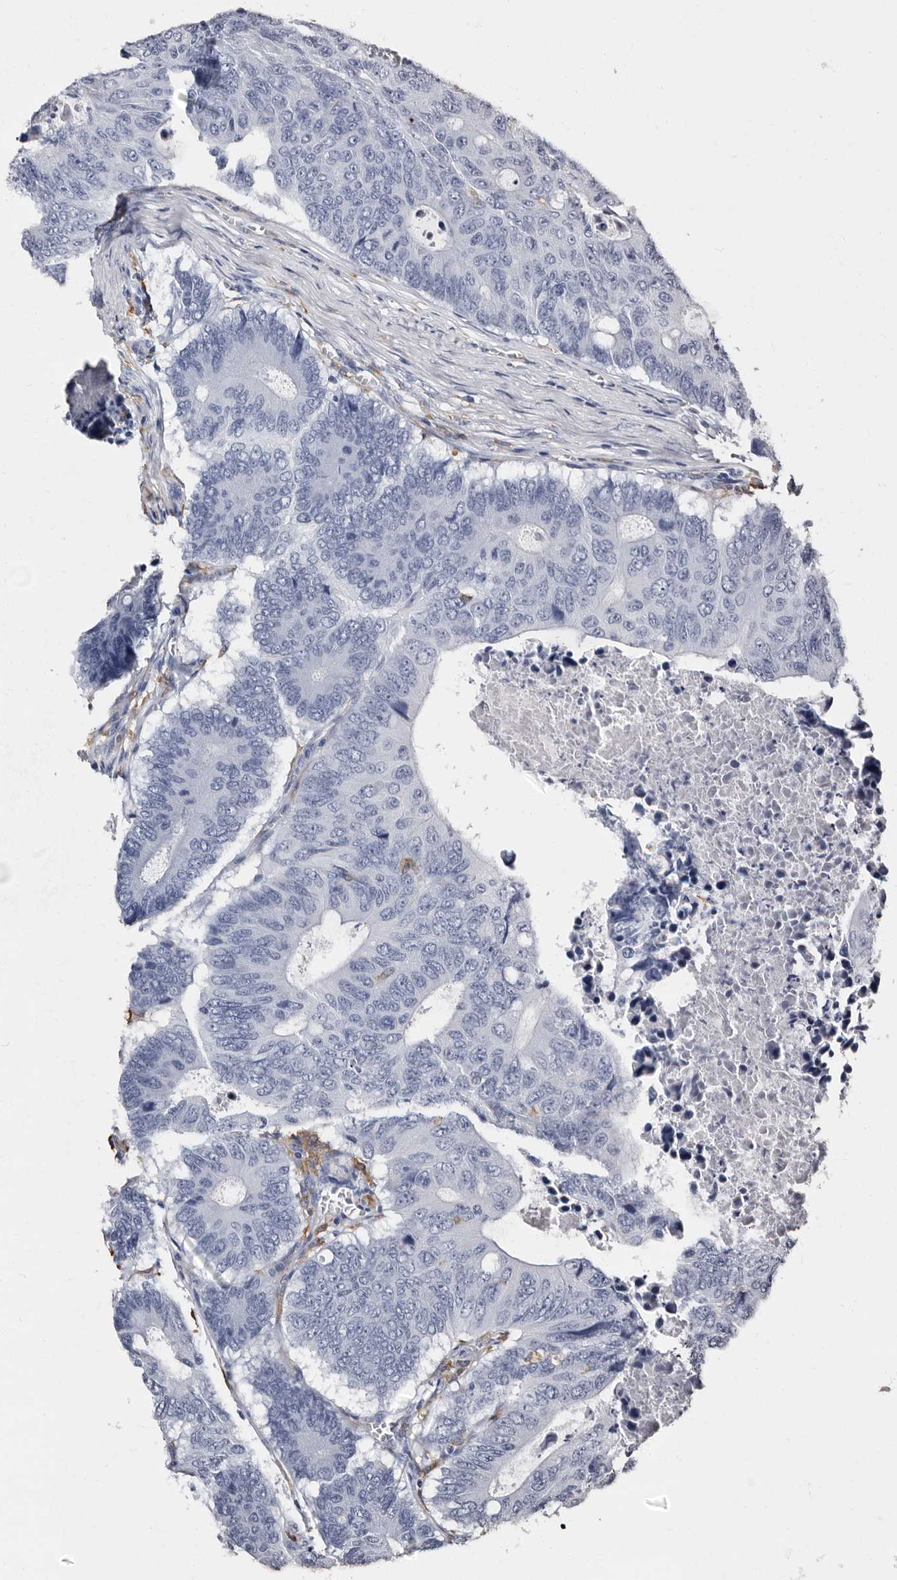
{"staining": {"intensity": "negative", "quantity": "none", "location": "none"}, "tissue": "colorectal cancer", "cell_type": "Tumor cells", "image_type": "cancer", "snomed": [{"axis": "morphology", "description": "Adenocarcinoma, NOS"}, {"axis": "topography", "description": "Colon"}], "caption": "The photomicrograph exhibits no staining of tumor cells in adenocarcinoma (colorectal).", "gene": "EPB41L3", "patient": {"sex": "male", "age": 87}}